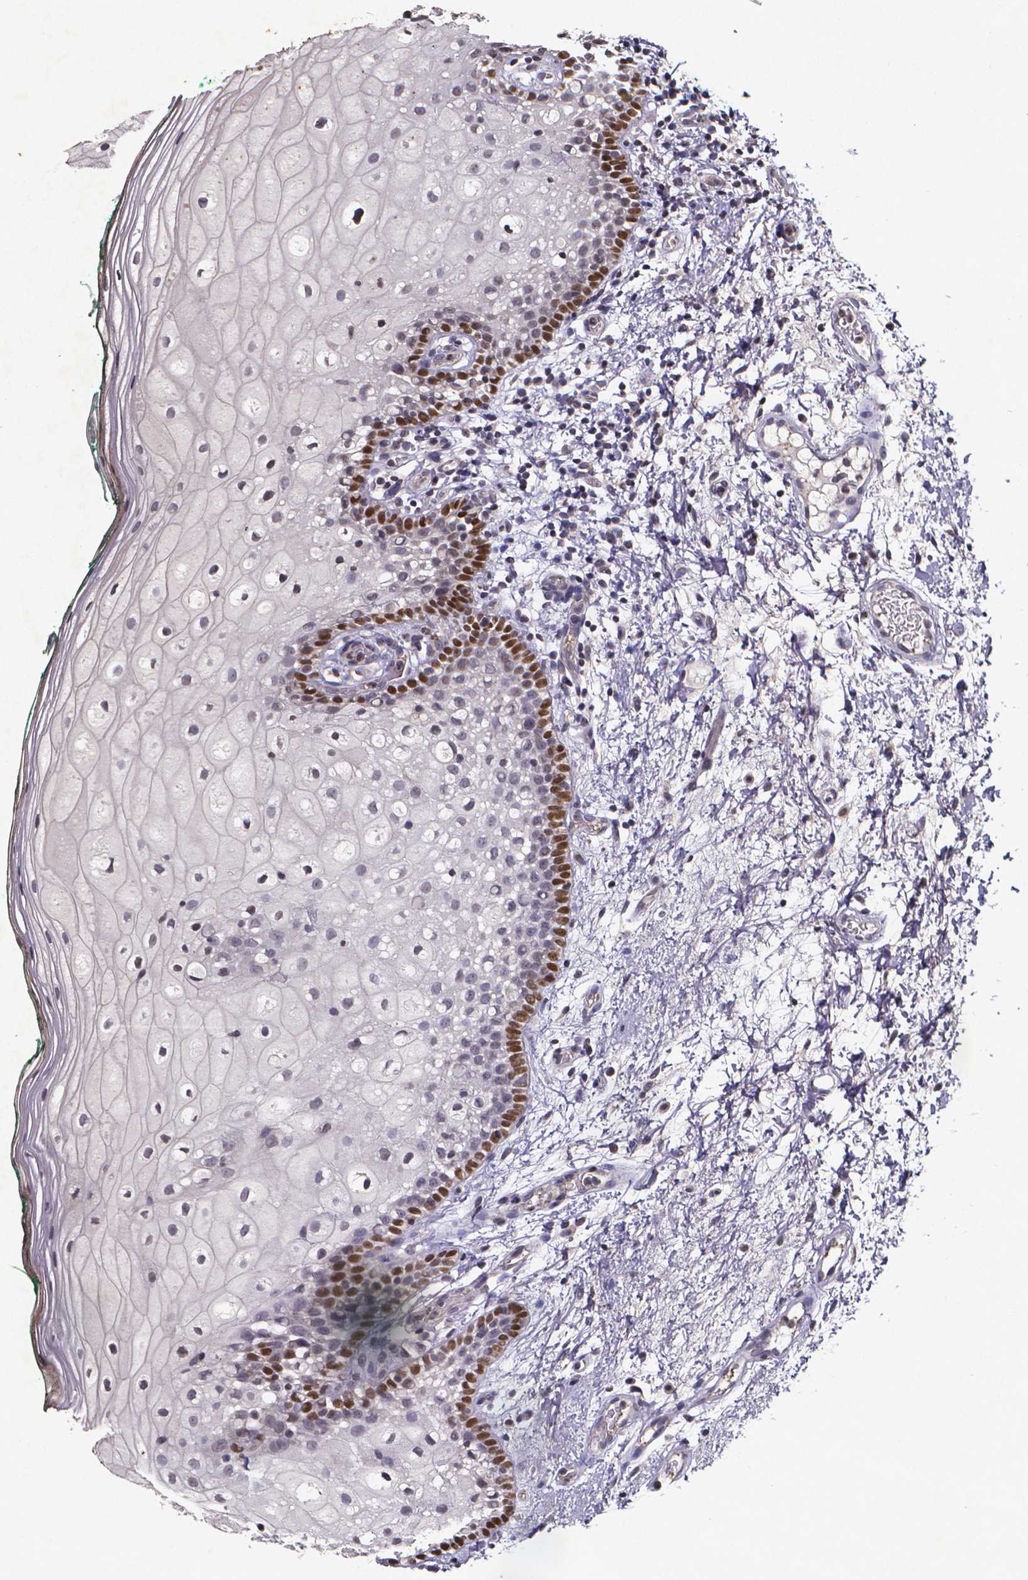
{"staining": {"intensity": "strong", "quantity": "<25%", "location": "nuclear"}, "tissue": "oral mucosa", "cell_type": "Squamous epithelial cells", "image_type": "normal", "snomed": [{"axis": "morphology", "description": "Normal tissue, NOS"}, {"axis": "topography", "description": "Oral tissue"}], "caption": "The photomicrograph demonstrates immunohistochemical staining of benign oral mucosa. There is strong nuclear positivity is present in about <25% of squamous epithelial cells. (DAB (3,3'-diaminobenzidine) IHC, brown staining for protein, blue staining for nuclei).", "gene": "TP73", "patient": {"sex": "female", "age": 83}}